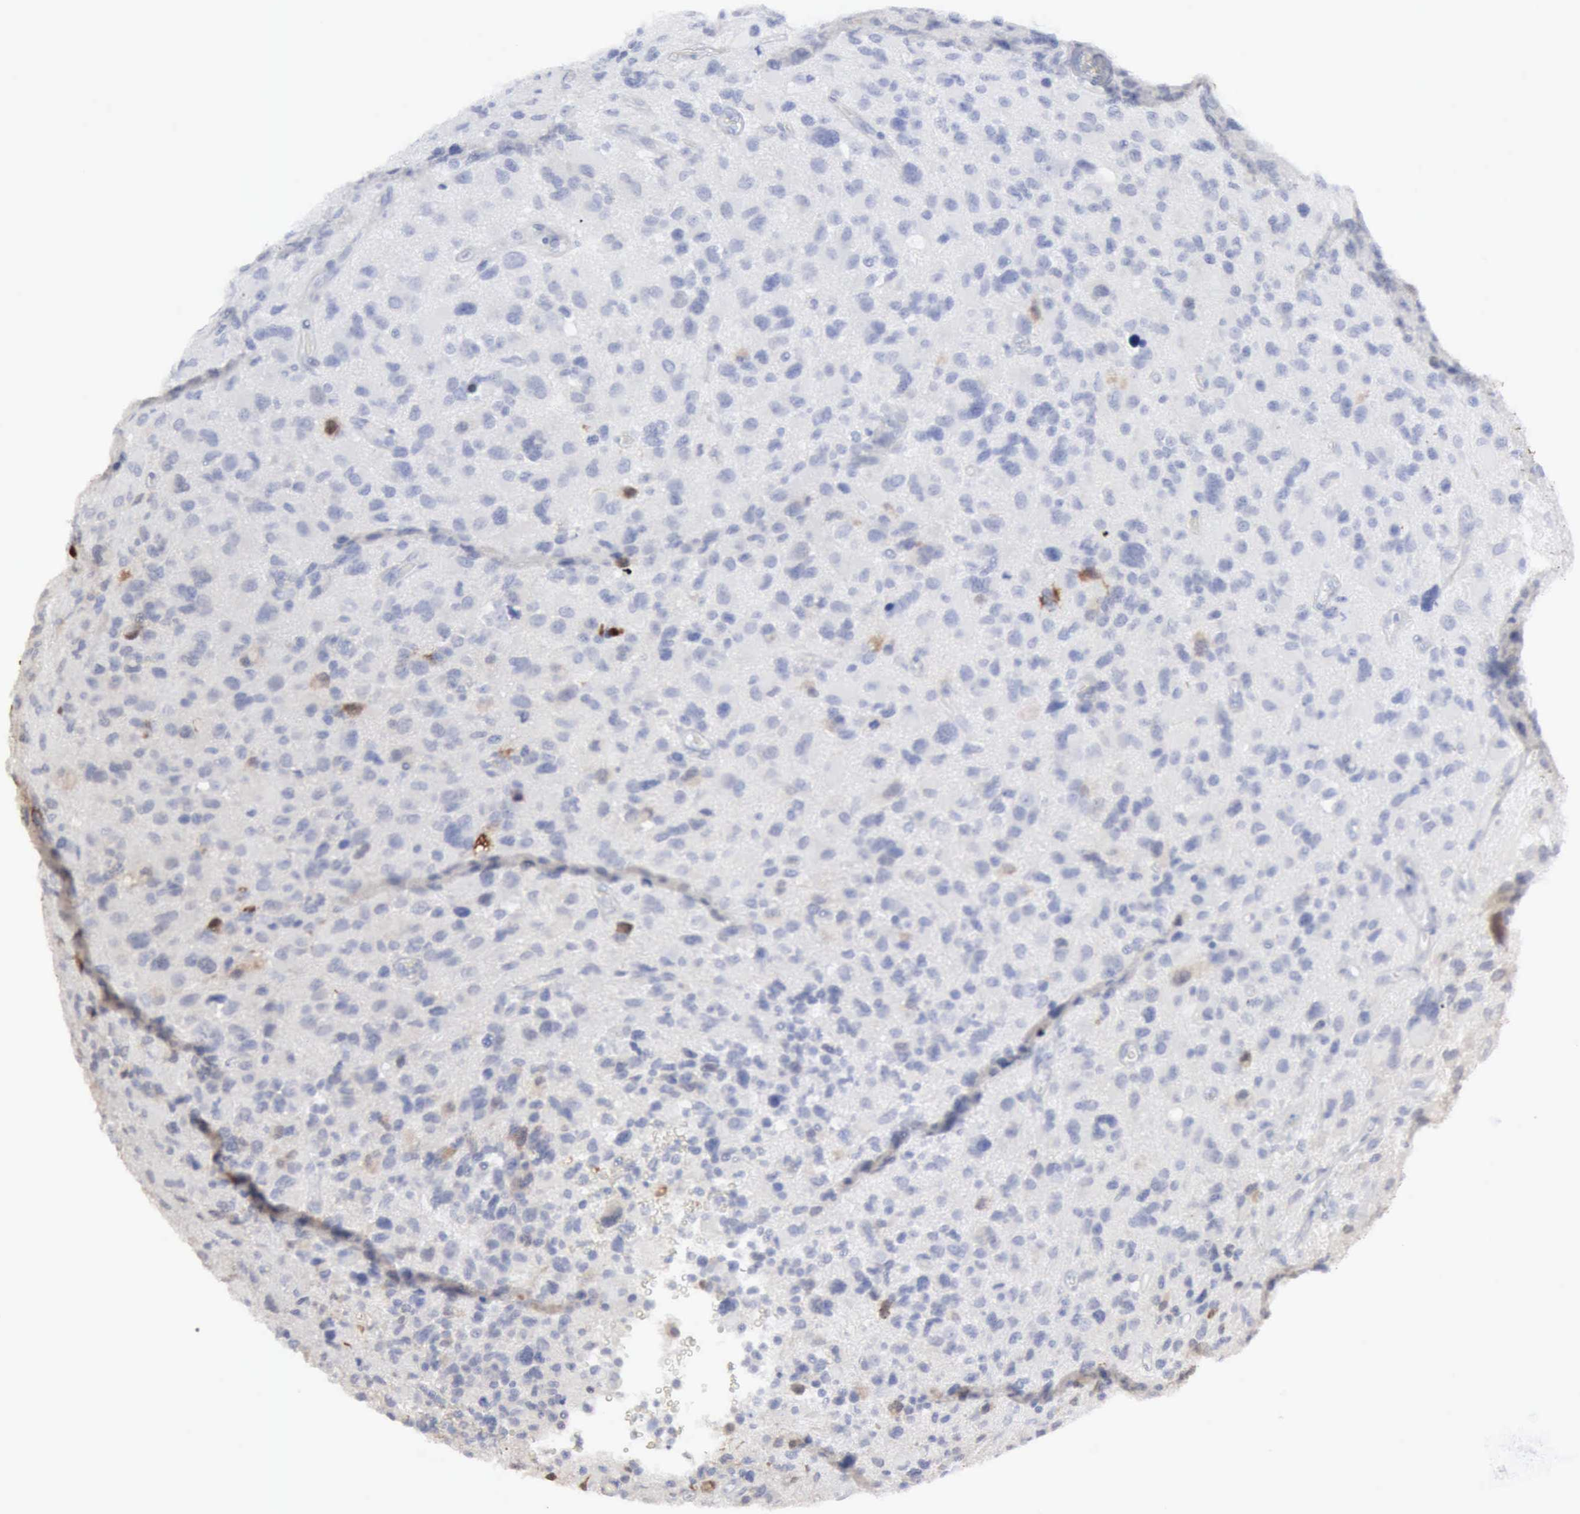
{"staining": {"intensity": "negative", "quantity": "none", "location": "none"}, "tissue": "glioma", "cell_type": "Tumor cells", "image_type": "cancer", "snomed": [{"axis": "morphology", "description": "Glioma, malignant, High grade"}, {"axis": "topography", "description": "Brain"}], "caption": "This is an immunohistochemistry (IHC) micrograph of glioma. There is no staining in tumor cells.", "gene": "STAT1", "patient": {"sex": "male", "age": 69}}